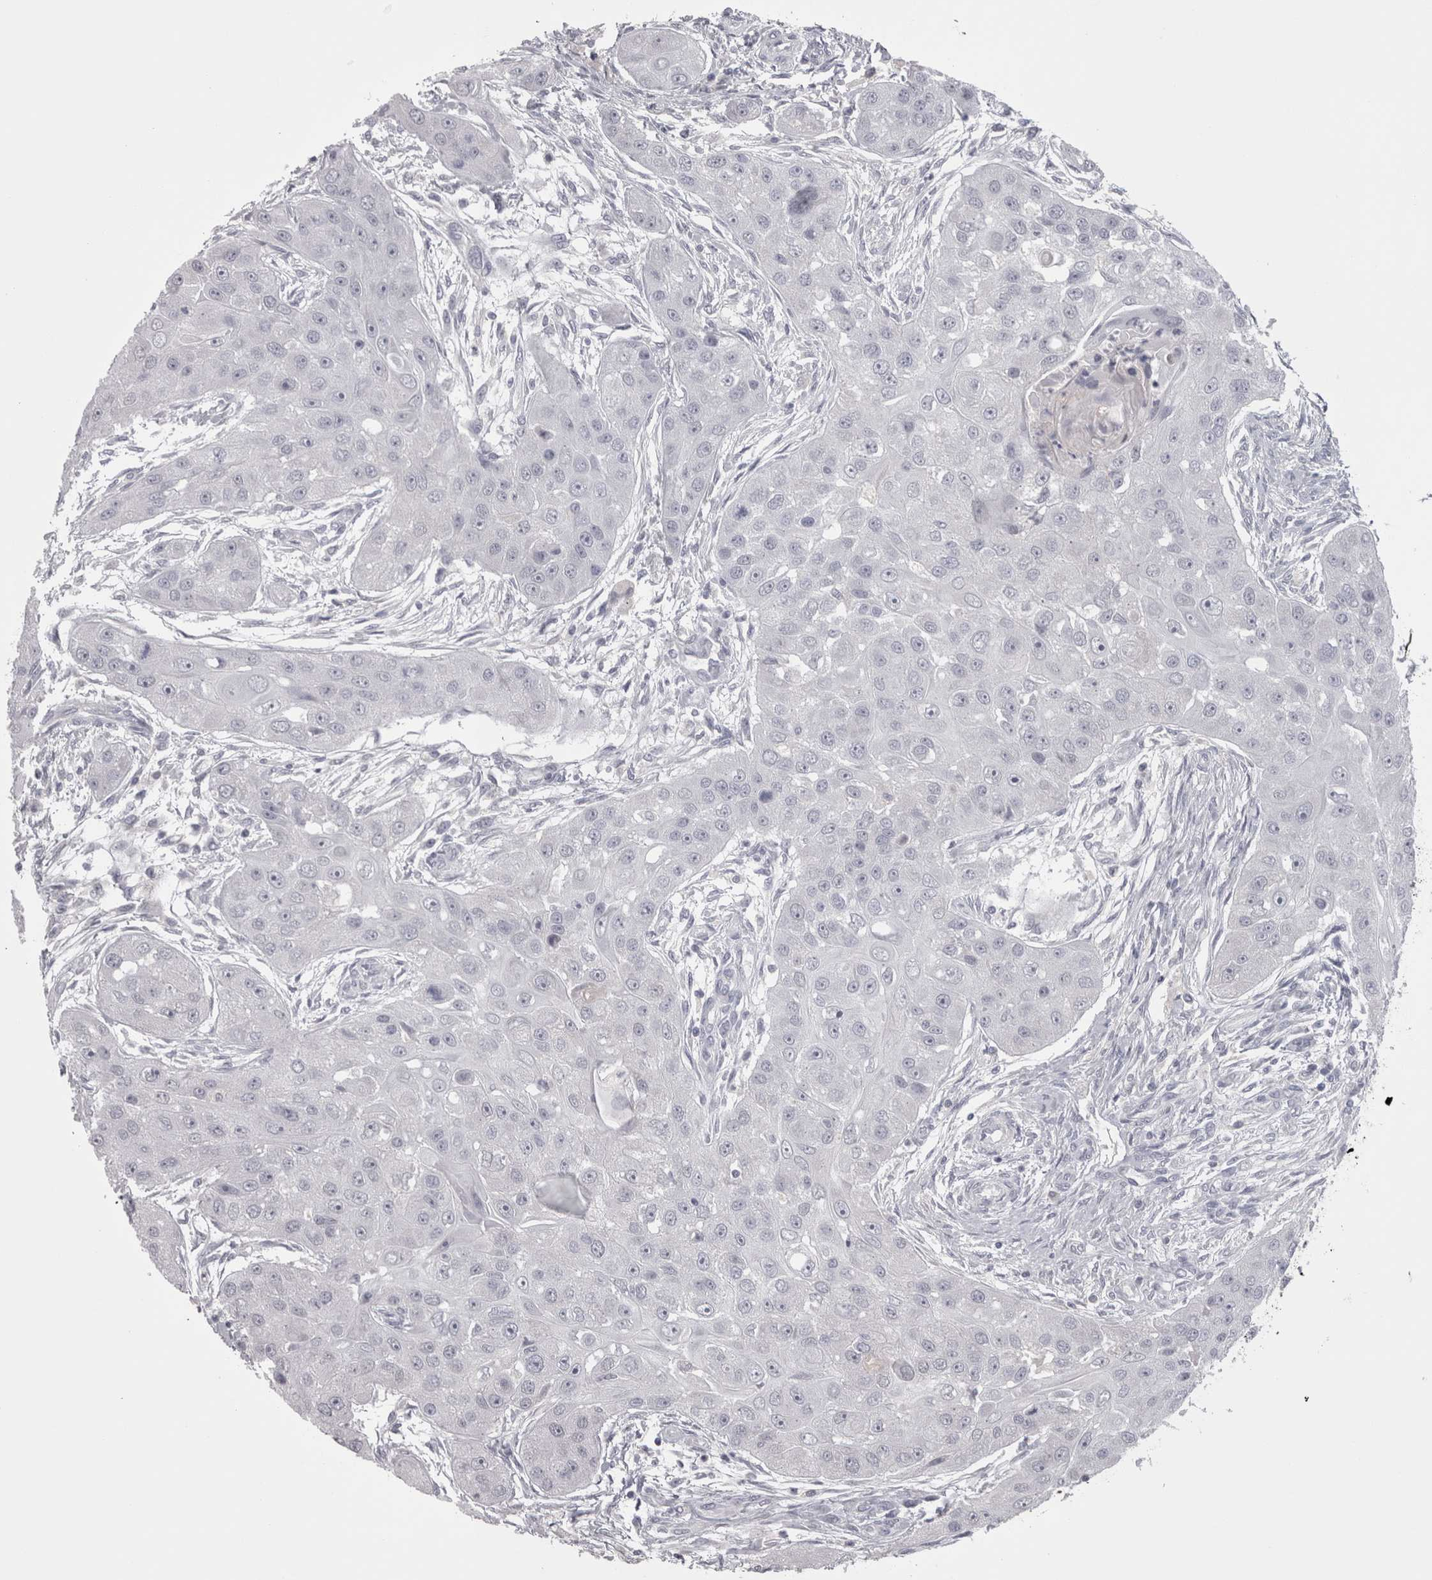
{"staining": {"intensity": "negative", "quantity": "none", "location": "none"}, "tissue": "head and neck cancer", "cell_type": "Tumor cells", "image_type": "cancer", "snomed": [{"axis": "morphology", "description": "Normal tissue, NOS"}, {"axis": "morphology", "description": "Squamous cell carcinoma, NOS"}, {"axis": "topography", "description": "Skeletal muscle"}, {"axis": "topography", "description": "Head-Neck"}], "caption": "Head and neck cancer (squamous cell carcinoma) stained for a protein using IHC reveals no expression tumor cells.", "gene": "SAA4", "patient": {"sex": "male", "age": 51}}